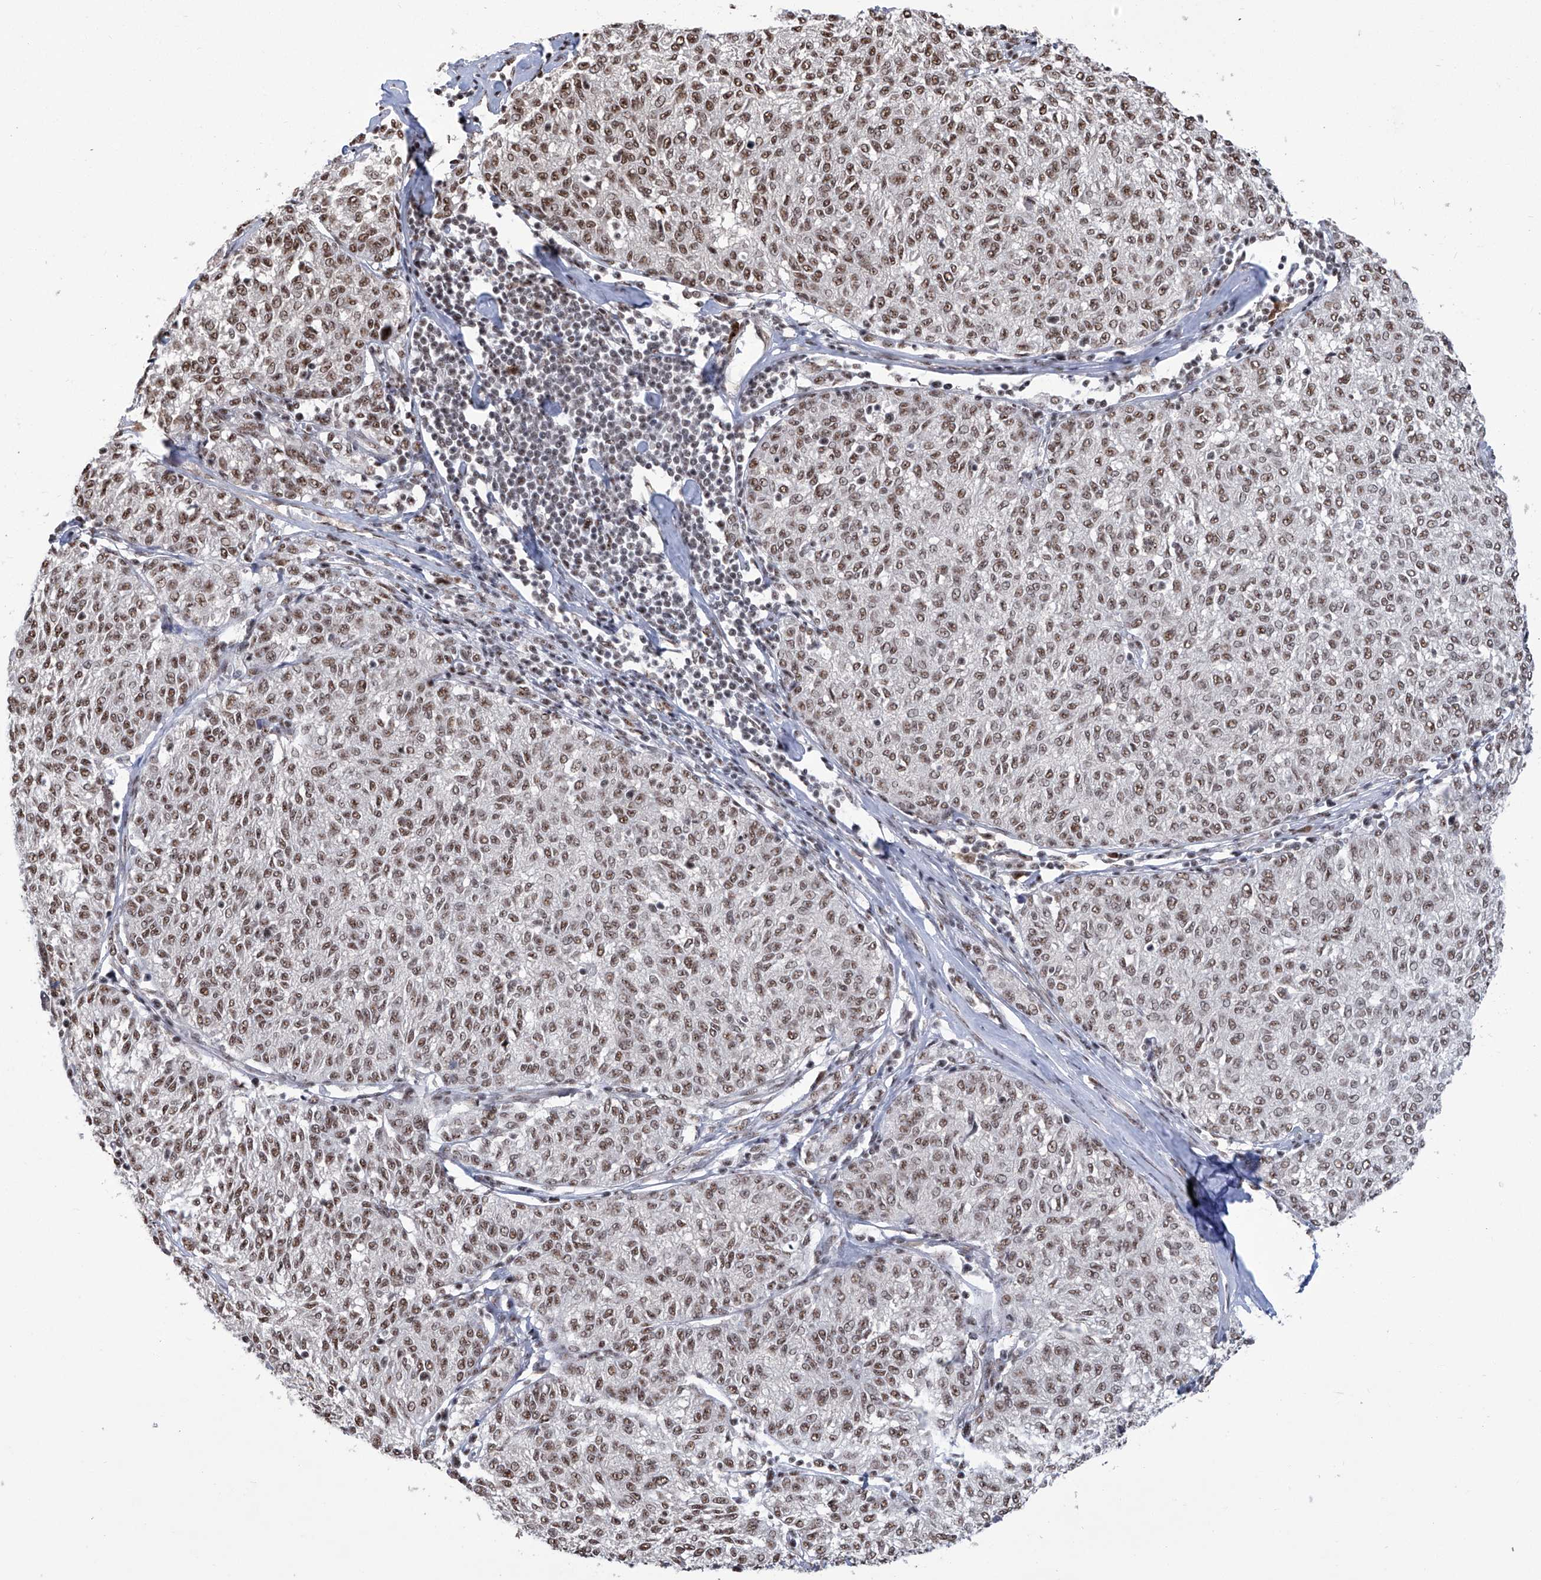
{"staining": {"intensity": "moderate", "quantity": ">75%", "location": "nuclear"}, "tissue": "melanoma", "cell_type": "Tumor cells", "image_type": "cancer", "snomed": [{"axis": "morphology", "description": "Malignant melanoma, NOS"}, {"axis": "topography", "description": "Skin"}], "caption": "Immunohistochemistry image of human melanoma stained for a protein (brown), which exhibits medium levels of moderate nuclear staining in approximately >75% of tumor cells.", "gene": "FBXL4", "patient": {"sex": "female", "age": 72}}